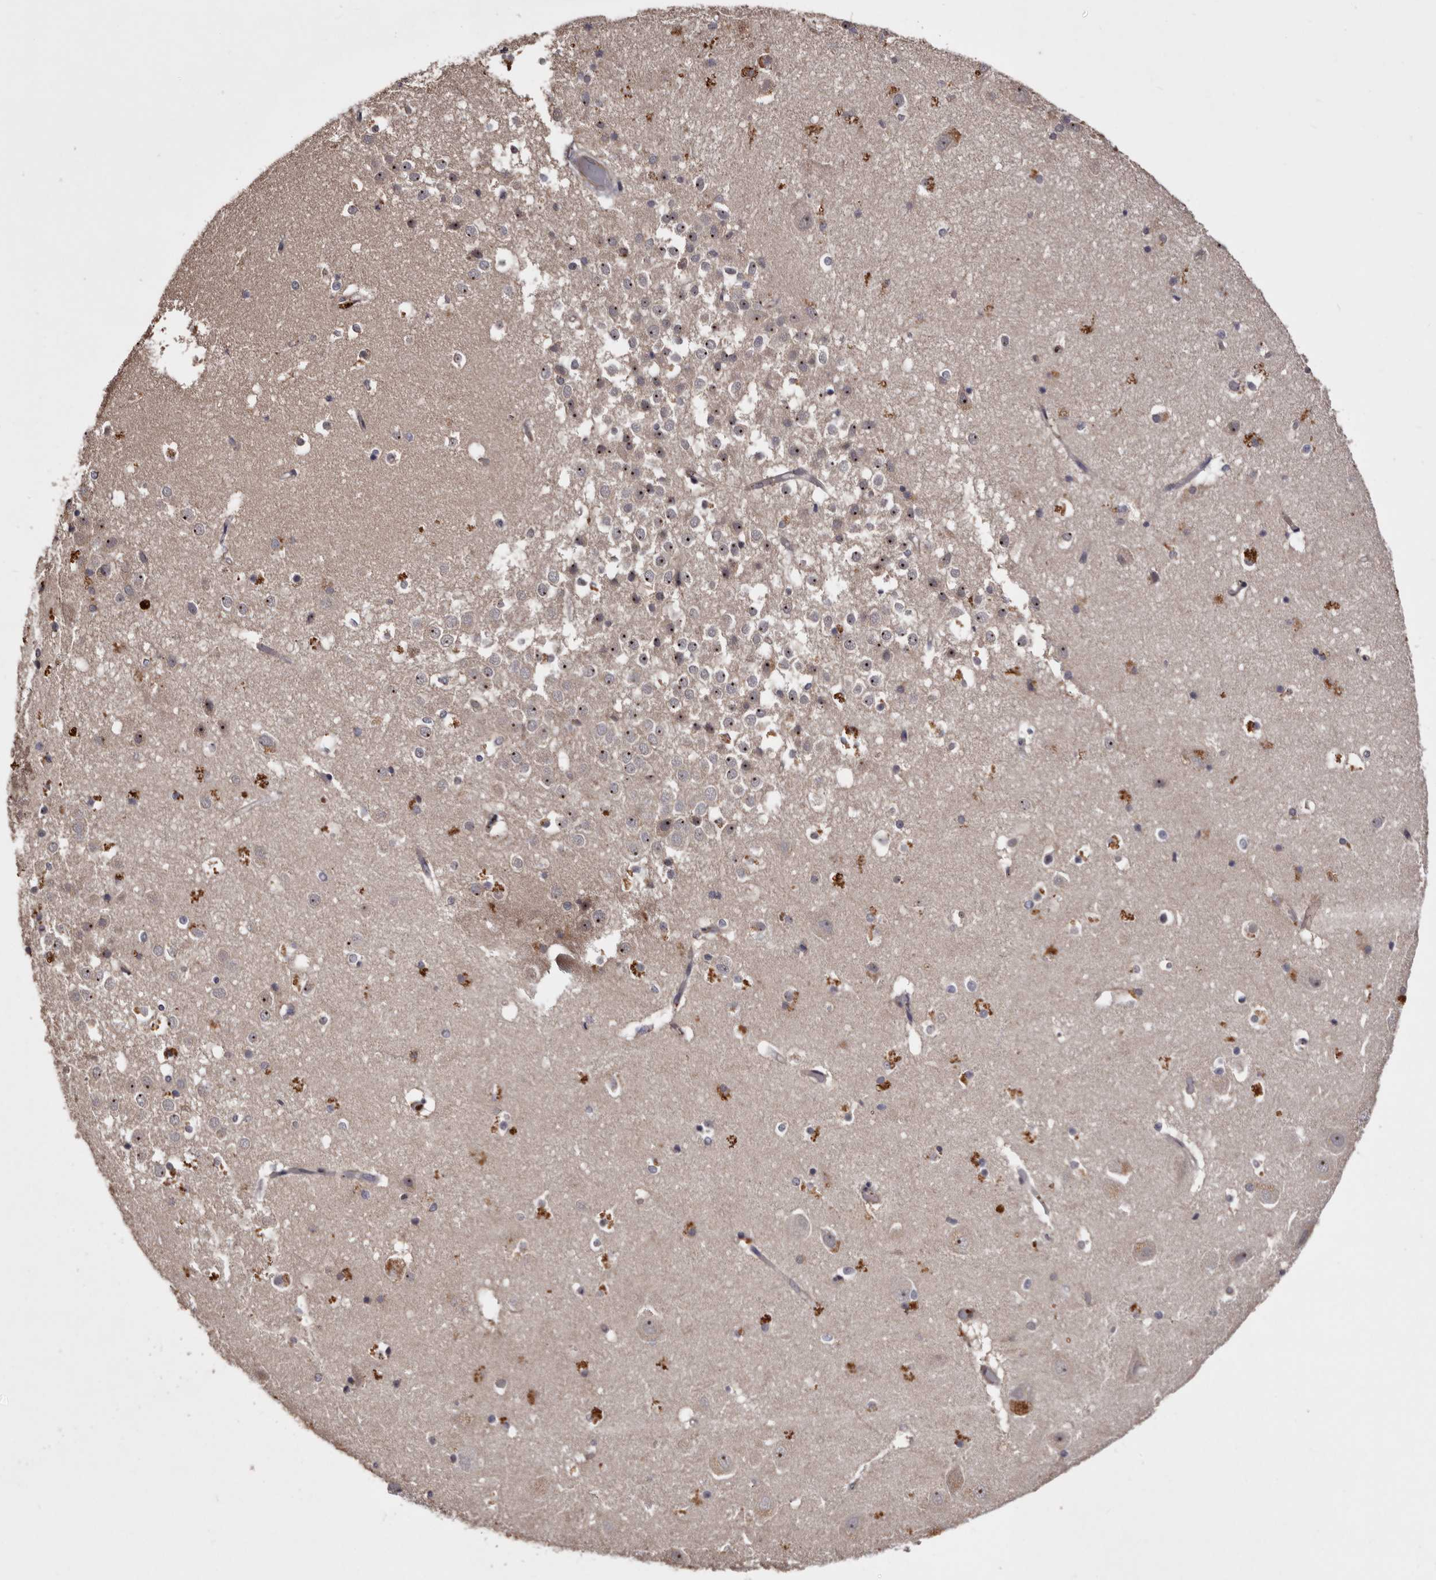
{"staining": {"intensity": "negative", "quantity": "none", "location": "none"}, "tissue": "hippocampus", "cell_type": "Glial cells", "image_type": "normal", "snomed": [{"axis": "morphology", "description": "Normal tissue, NOS"}, {"axis": "topography", "description": "Hippocampus"}], "caption": "This micrograph is of benign hippocampus stained with immunohistochemistry (IHC) to label a protein in brown with the nuclei are counter-stained blue. There is no expression in glial cells.", "gene": "CYP1B1", "patient": {"sex": "female", "age": 52}}